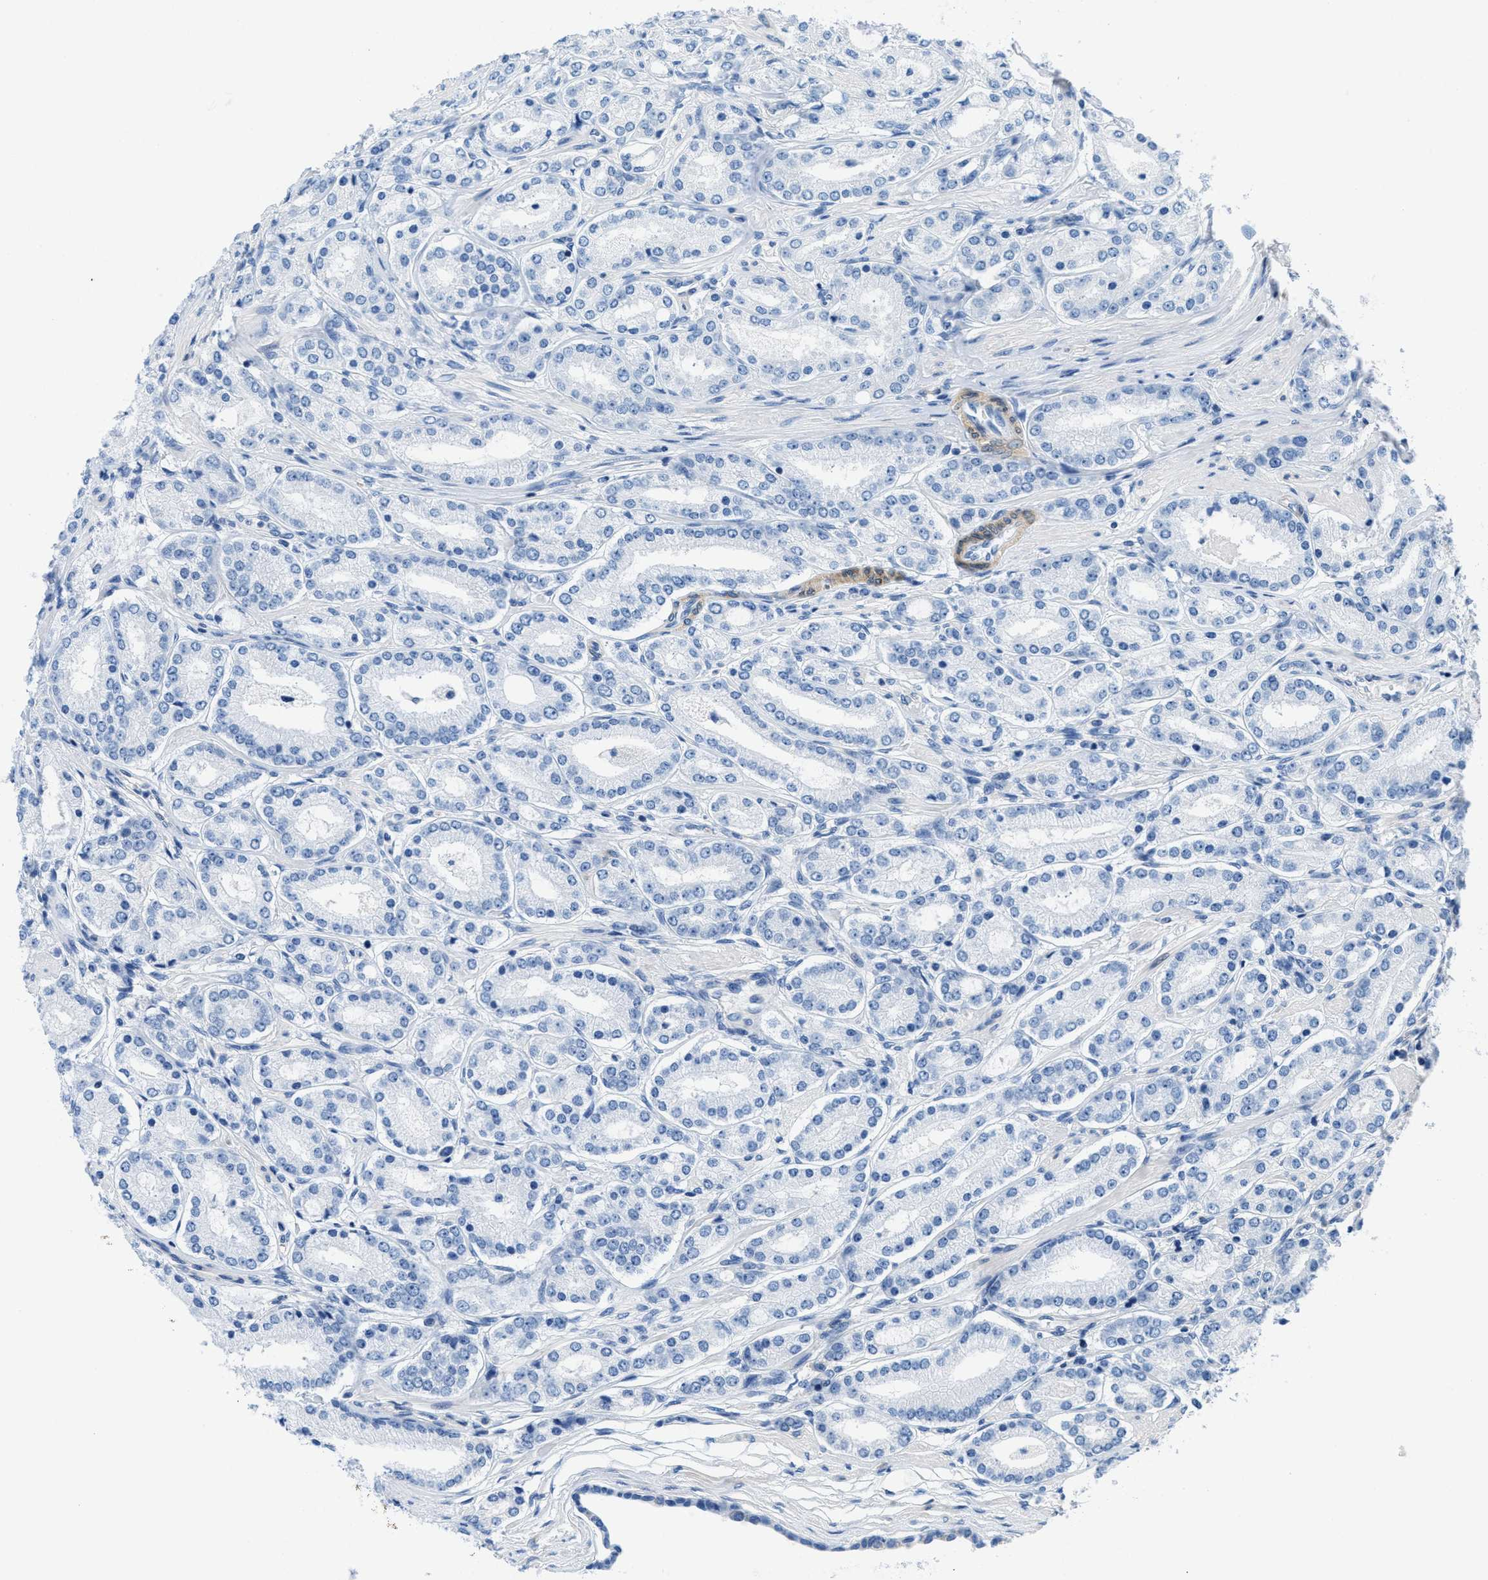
{"staining": {"intensity": "negative", "quantity": "none", "location": "none"}, "tissue": "prostate cancer", "cell_type": "Tumor cells", "image_type": "cancer", "snomed": [{"axis": "morphology", "description": "Adenocarcinoma, High grade"}, {"axis": "topography", "description": "Prostate"}], "caption": "Immunohistochemistry (IHC) micrograph of neoplastic tissue: human high-grade adenocarcinoma (prostate) stained with DAB displays no significant protein staining in tumor cells.", "gene": "MAPRE2", "patient": {"sex": "male", "age": 72}}